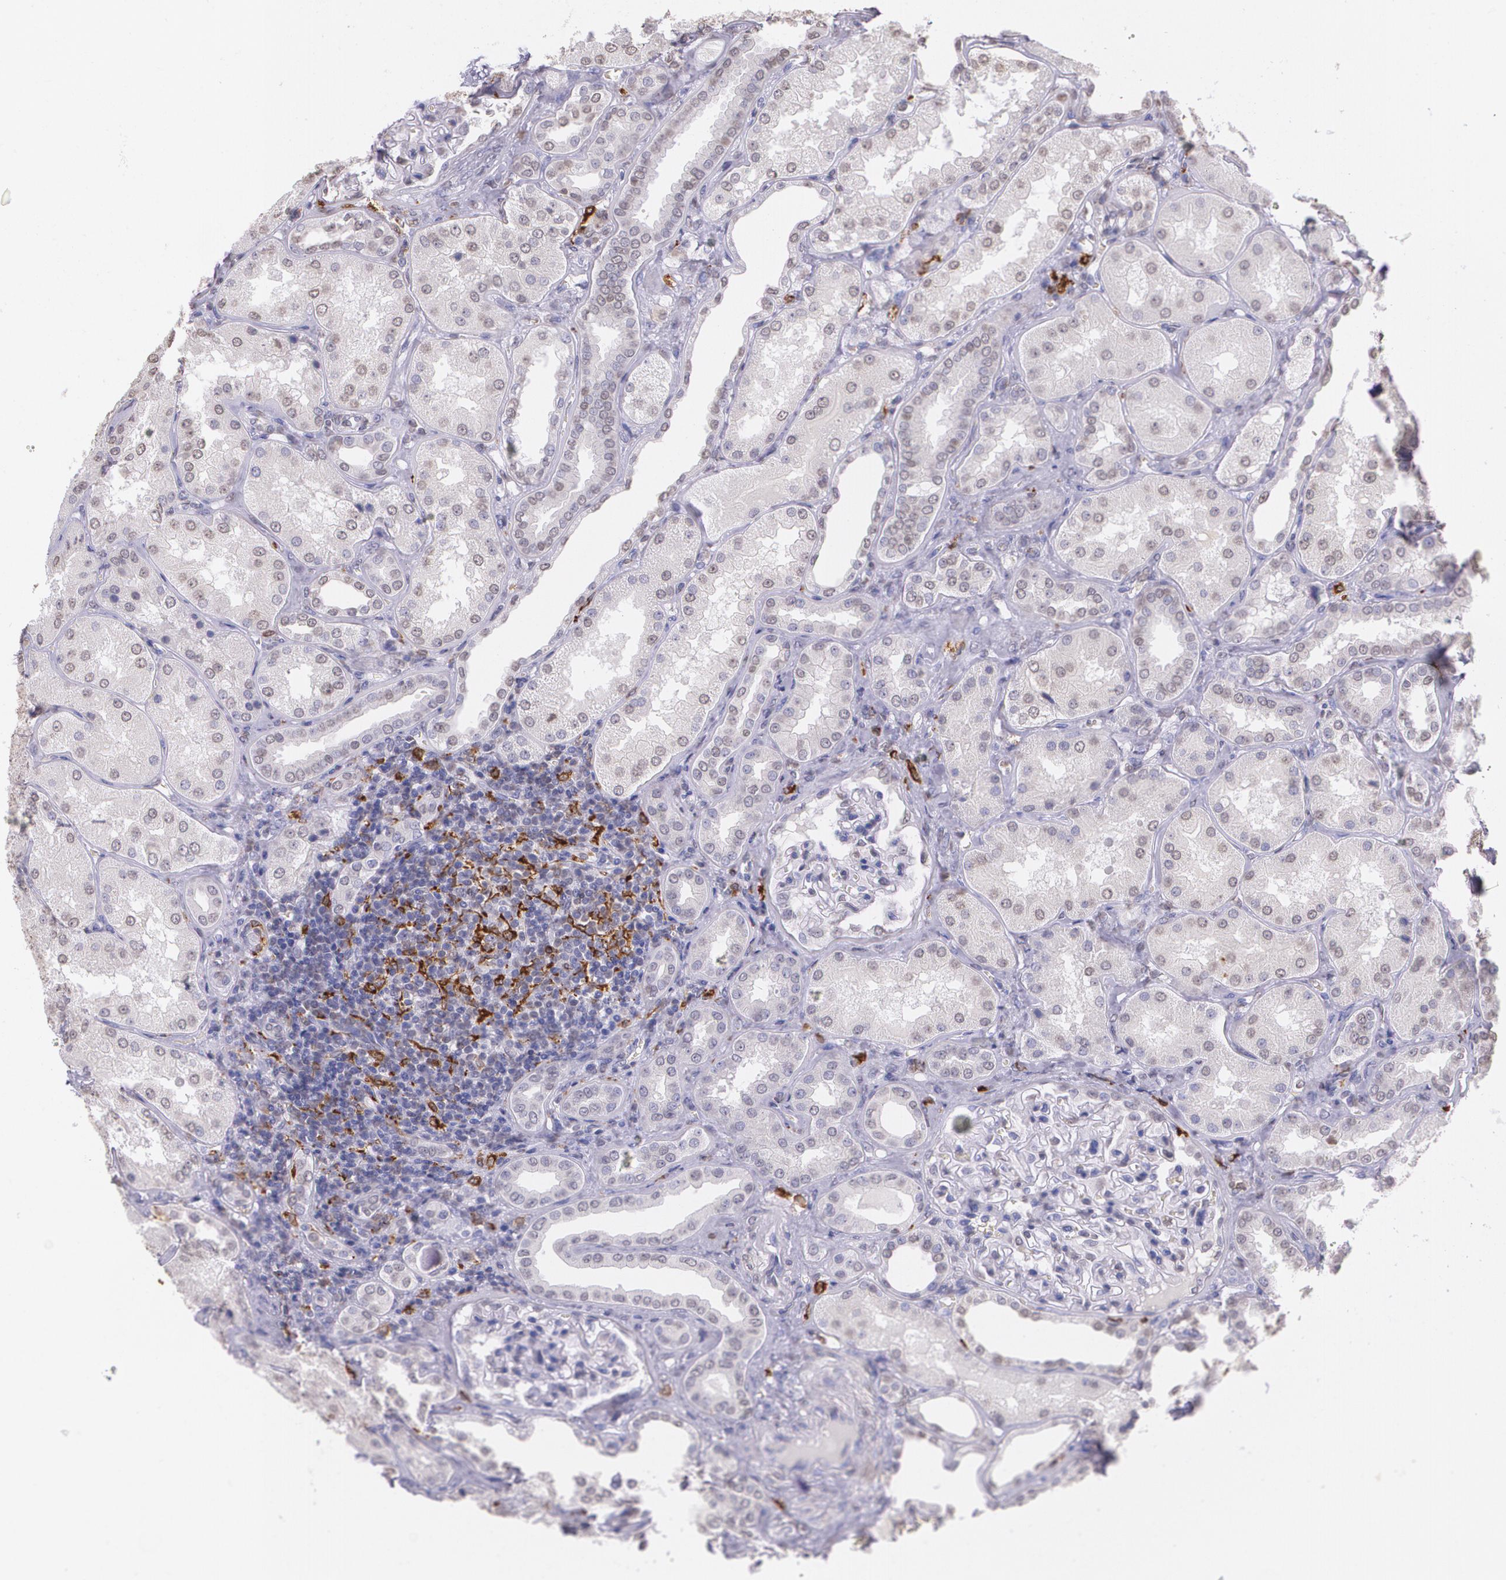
{"staining": {"intensity": "negative", "quantity": "none", "location": "none"}, "tissue": "kidney", "cell_type": "Cells in glomeruli", "image_type": "normal", "snomed": [{"axis": "morphology", "description": "Normal tissue, NOS"}, {"axis": "topography", "description": "Kidney"}], "caption": "Immunohistochemistry photomicrograph of unremarkable human kidney stained for a protein (brown), which exhibits no expression in cells in glomeruli.", "gene": "RTN1", "patient": {"sex": "female", "age": 56}}